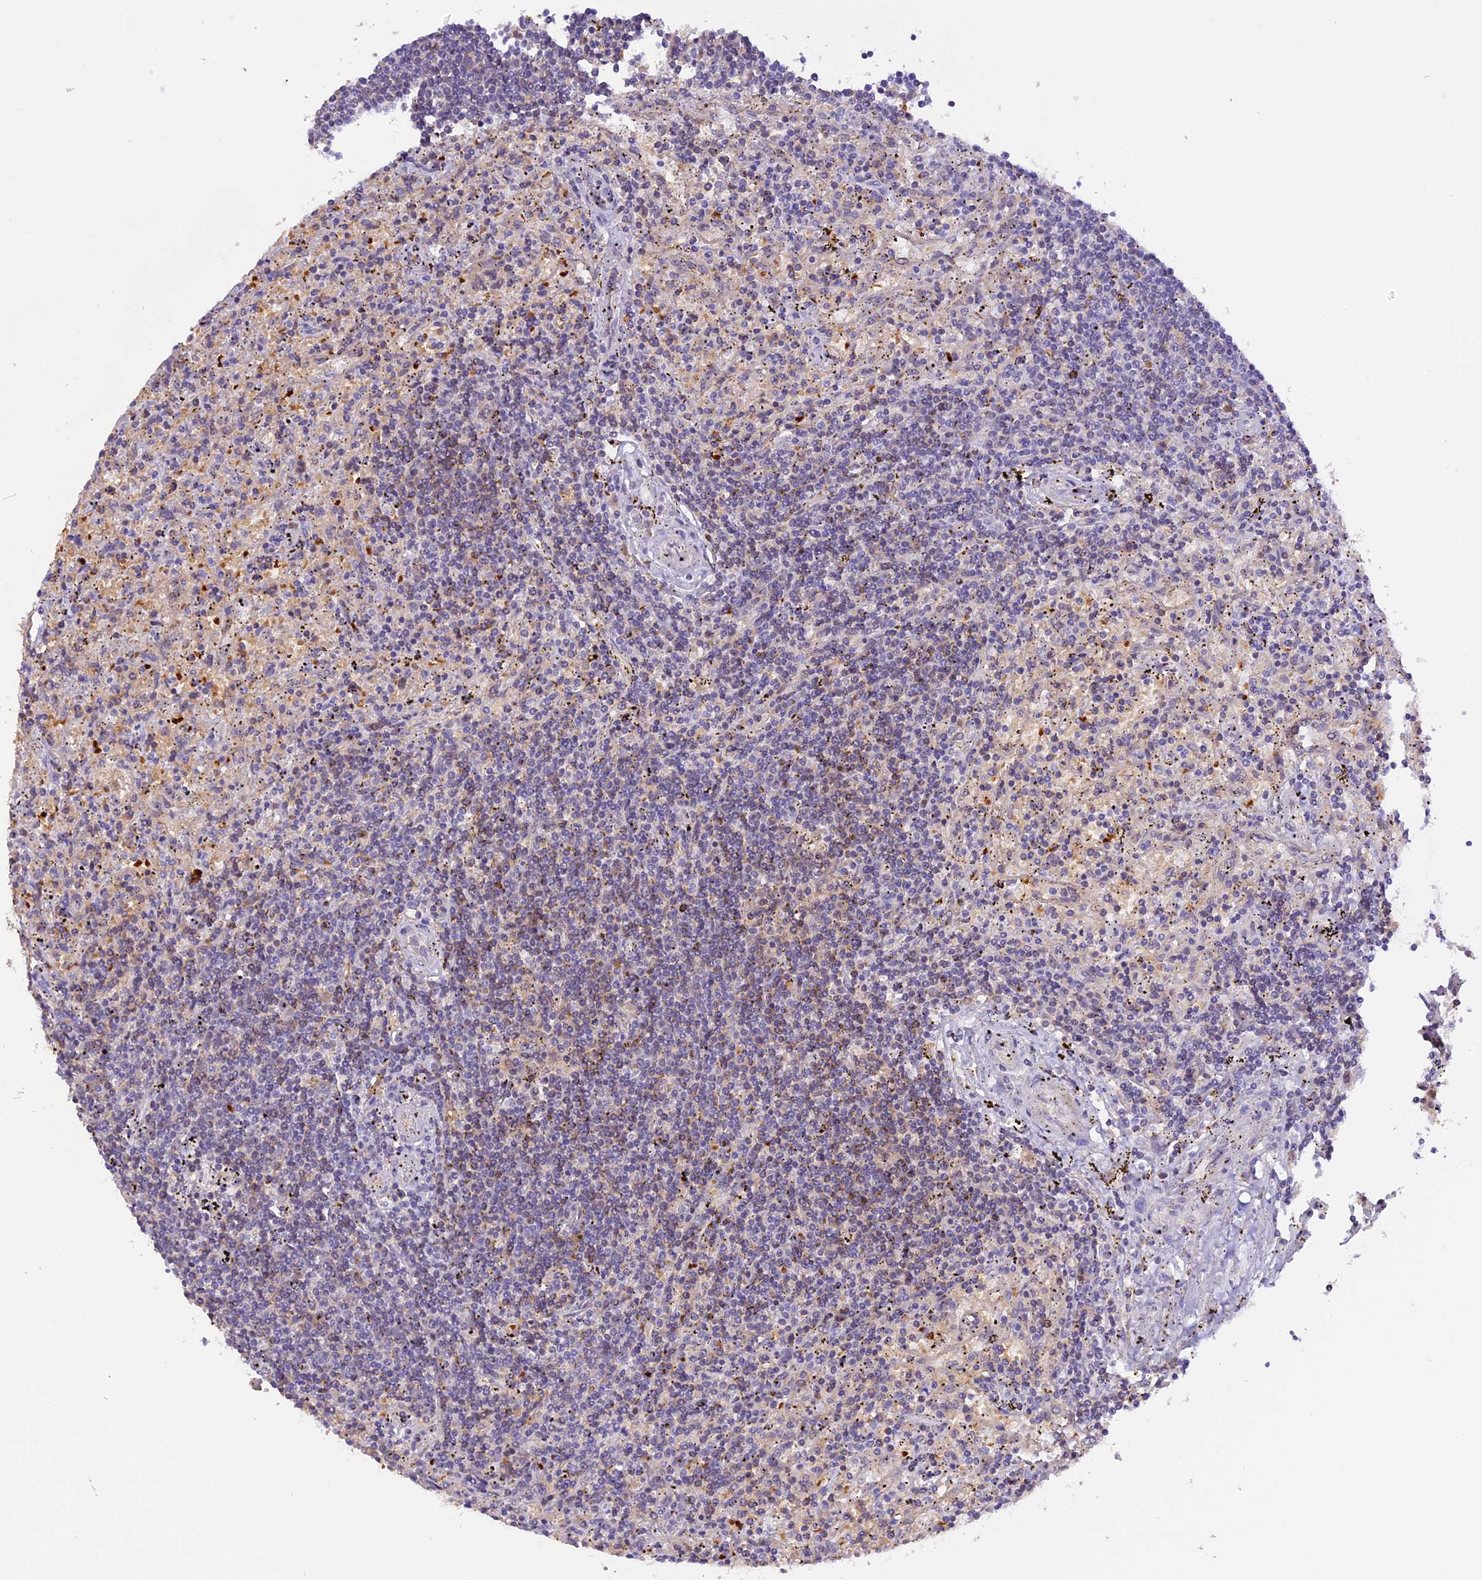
{"staining": {"intensity": "weak", "quantity": "<25%", "location": "cytoplasmic/membranous"}, "tissue": "lymphoma", "cell_type": "Tumor cells", "image_type": "cancer", "snomed": [{"axis": "morphology", "description": "Malignant lymphoma, non-Hodgkin's type, Low grade"}, {"axis": "topography", "description": "Spleen"}], "caption": "Malignant lymphoma, non-Hodgkin's type (low-grade) stained for a protein using immunohistochemistry demonstrates no positivity tumor cells.", "gene": "AHSP", "patient": {"sex": "male", "age": 76}}